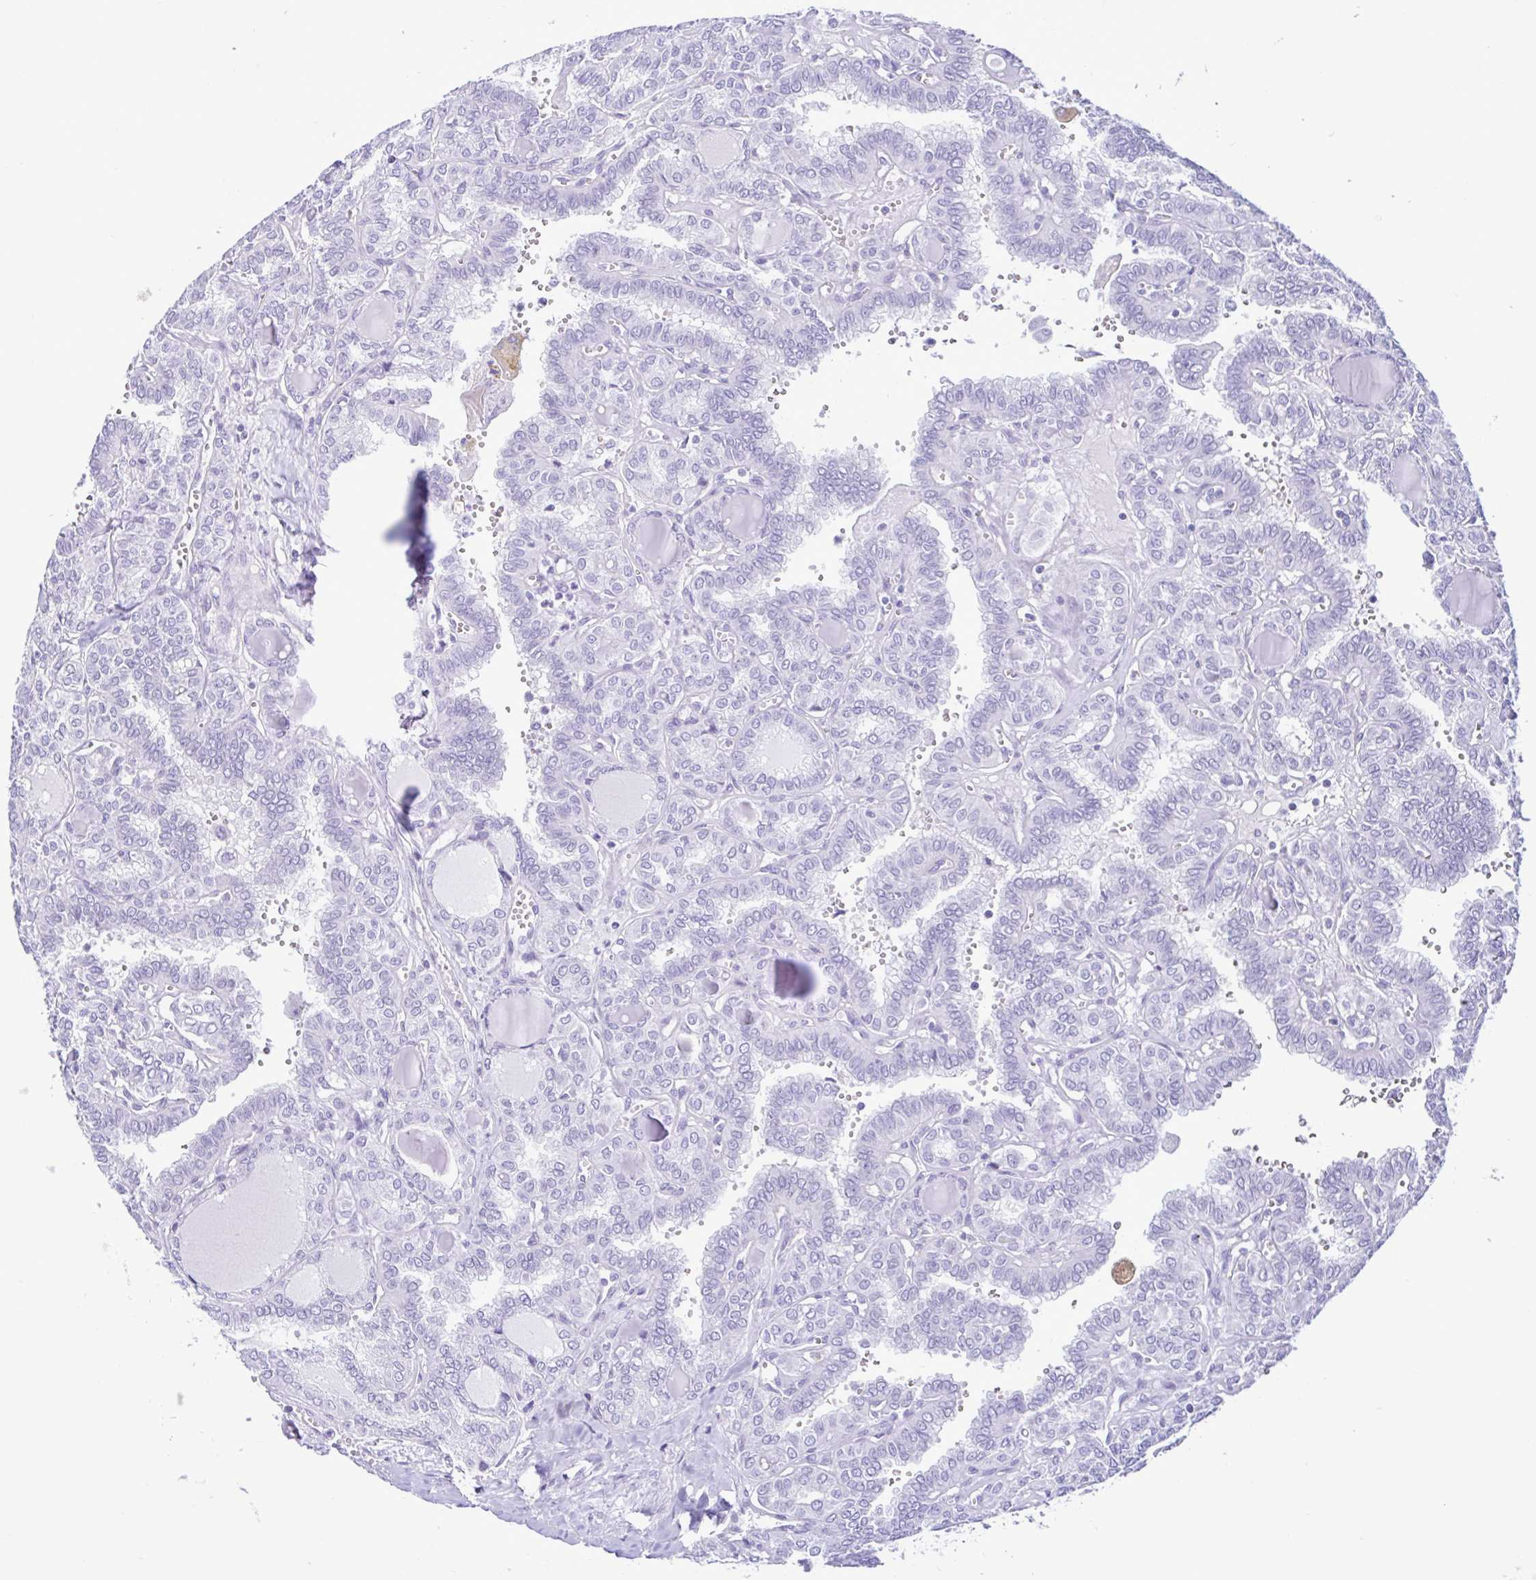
{"staining": {"intensity": "negative", "quantity": "none", "location": "none"}, "tissue": "thyroid cancer", "cell_type": "Tumor cells", "image_type": "cancer", "snomed": [{"axis": "morphology", "description": "Papillary adenocarcinoma, NOS"}, {"axis": "topography", "description": "Thyroid gland"}], "caption": "Immunohistochemical staining of papillary adenocarcinoma (thyroid) displays no significant expression in tumor cells.", "gene": "SPATA16", "patient": {"sex": "female", "age": 41}}